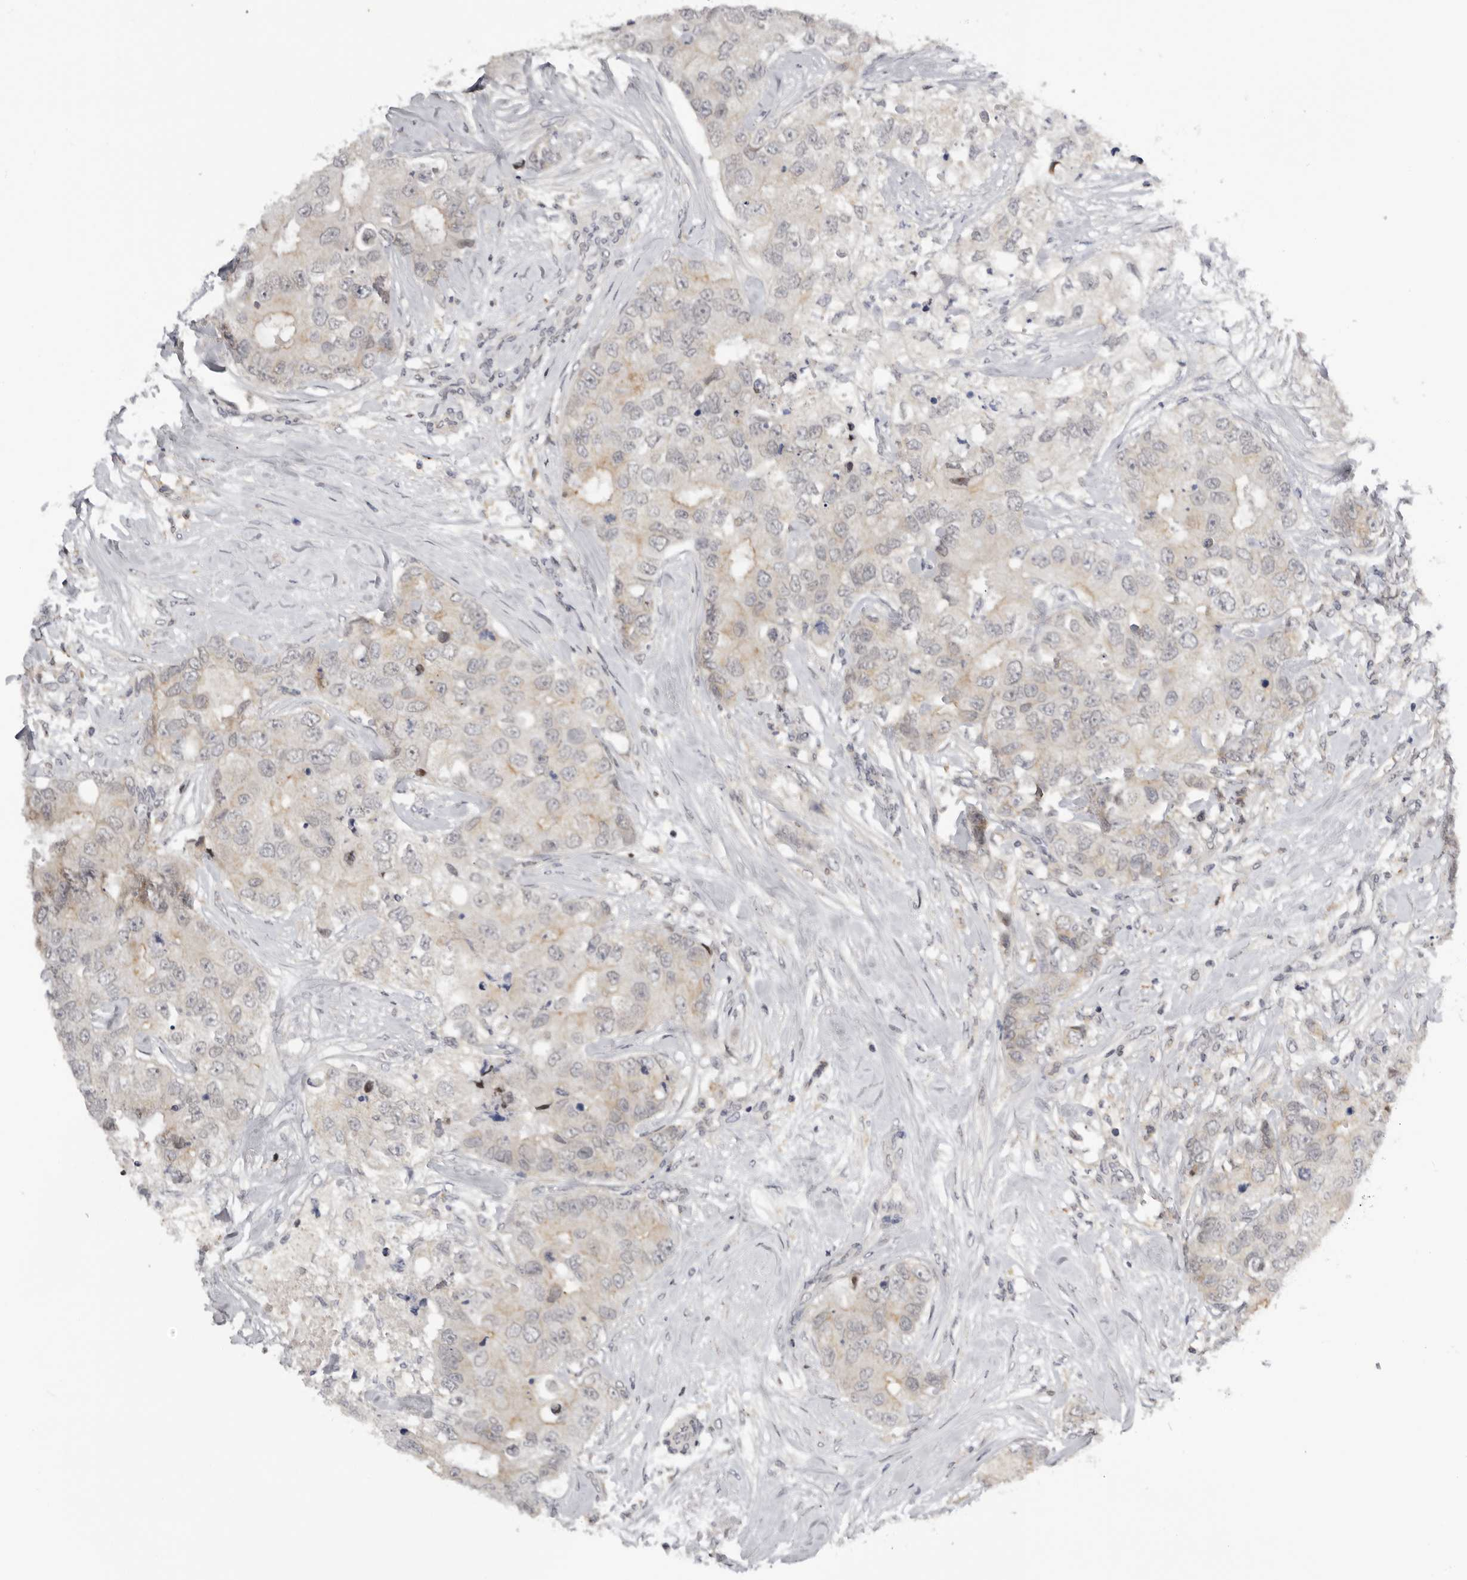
{"staining": {"intensity": "weak", "quantity": "<25%", "location": "cytoplasmic/membranous"}, "tissue": "breast cancer", "cell_type": "Tumor cells", "image_type": "cancer", "snomed": [{"axis": "morphology", "description": "Duct carcinoma"}, {"axis": "topography", "description": "Breast"}], "caption": "IHC micrograph of neoplastic tissue: breast cancer stained with DAB reveals no significant protein staining in tumor cells. The staining is performed using DAB brown chromogen with nuclei counter-stained in using hematoxylin.", "gene": "KIF2B", "patient": {"sex": "female", "age": 62}}